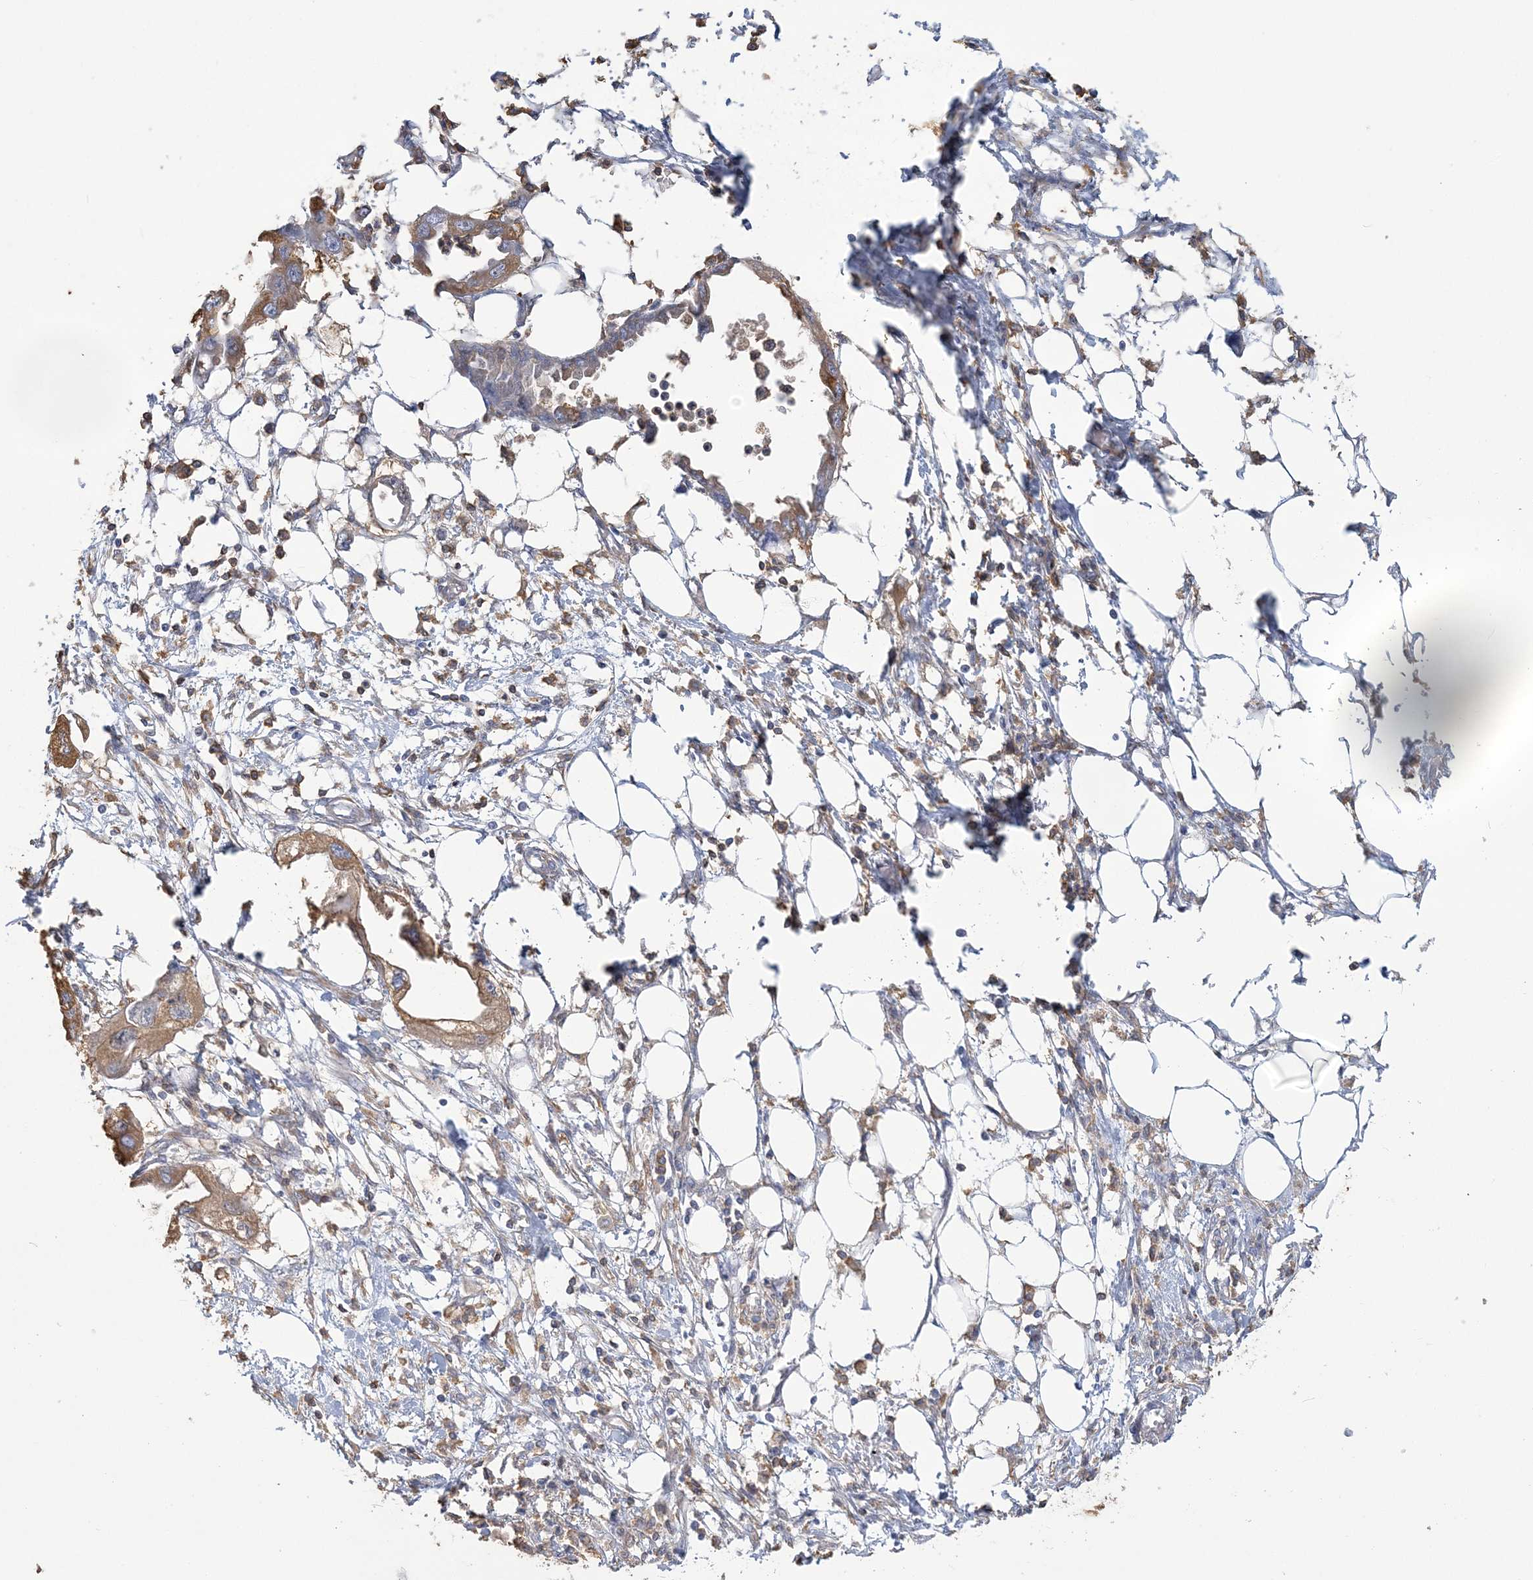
{"staining": {"intensity": "moderate", "quantity": ">75%", "location": "cytoplasmic/membranous"}, "tissue": "endometrial cancer", "cell_type": "Tumor cells", "image_type": "cancer", "snomed": [{"axis": "morphology", "description": "Adenocarcinoma, NOS"}, {"axis": "morphology", "description": "Adenocarcinoma, metastatic, NOS"}, {"axis": "topography", "description": "Adipose tissue"}, {"axis": "topography", "description": "Endometrium"}], "caption": "A brown stain shows moderate cytoplasmic/membranous staining of a protein in endometrial cancer (adenocarcinoma) tumor cells. Nuclei are stained in blue.", "gene": "ANKS1A", "patient": {"sex": "female", "age": 67}}